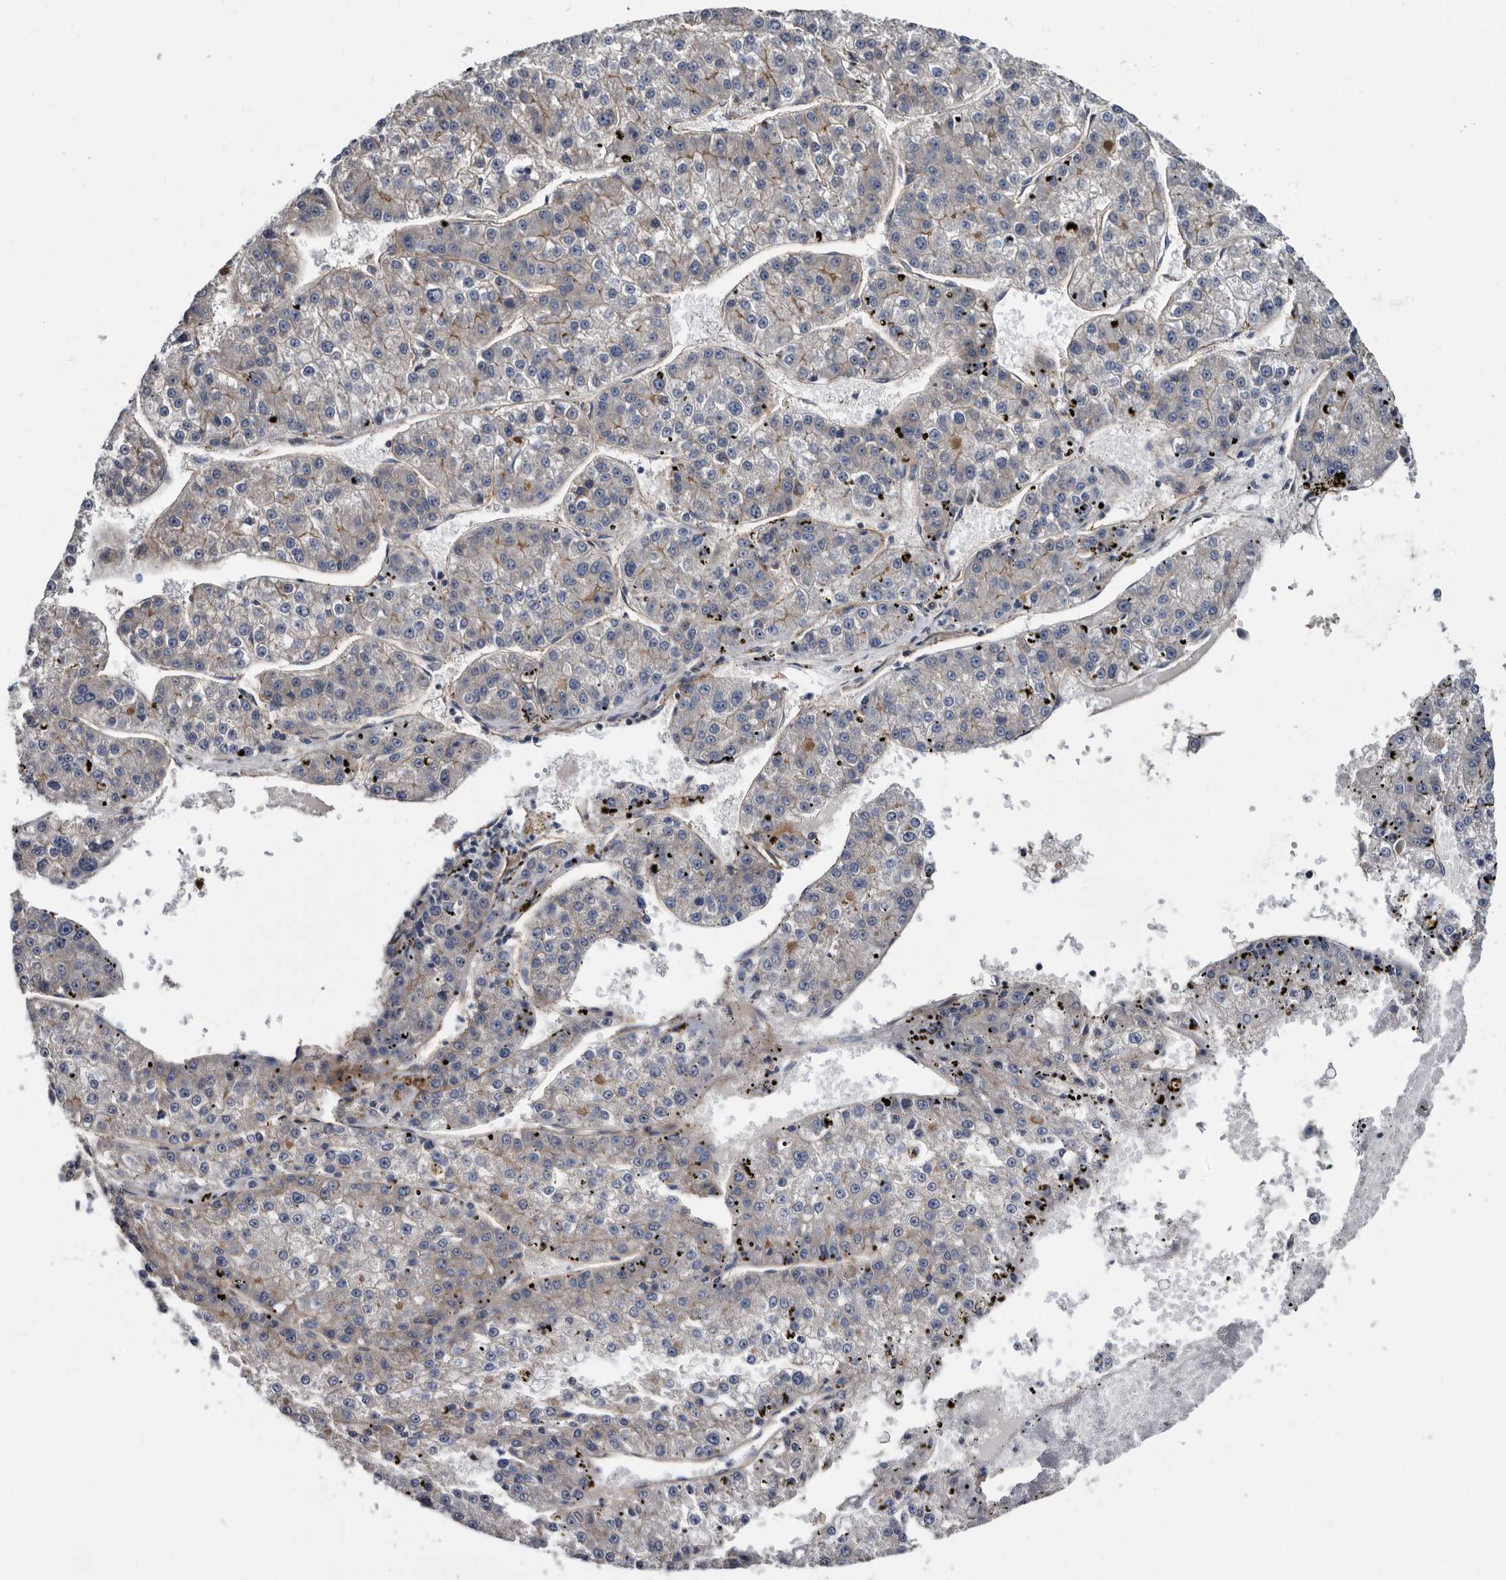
{"staining": {"intensity": "moderate", "quantity": "<25%", "location": "cytoplasmic/membranous"}, "tissue": "liver cancer", "cell_type": "Tumor cells", "image_type": "cancer", "snomed": [{"axis": "morphology", "description": "Carcinoma, Hepatocellular, NOS"}, {"axis": "topography", "description": "Liver"}], "caption": "A low amount of moderate cytoplasmic/membranous staining is identified in about <25% of tumor cells in liver cancer (hepatocellular carcinoma) tissue.", "gene": "TSPAN17", "patient": {"sex": "female", "age": 73}}